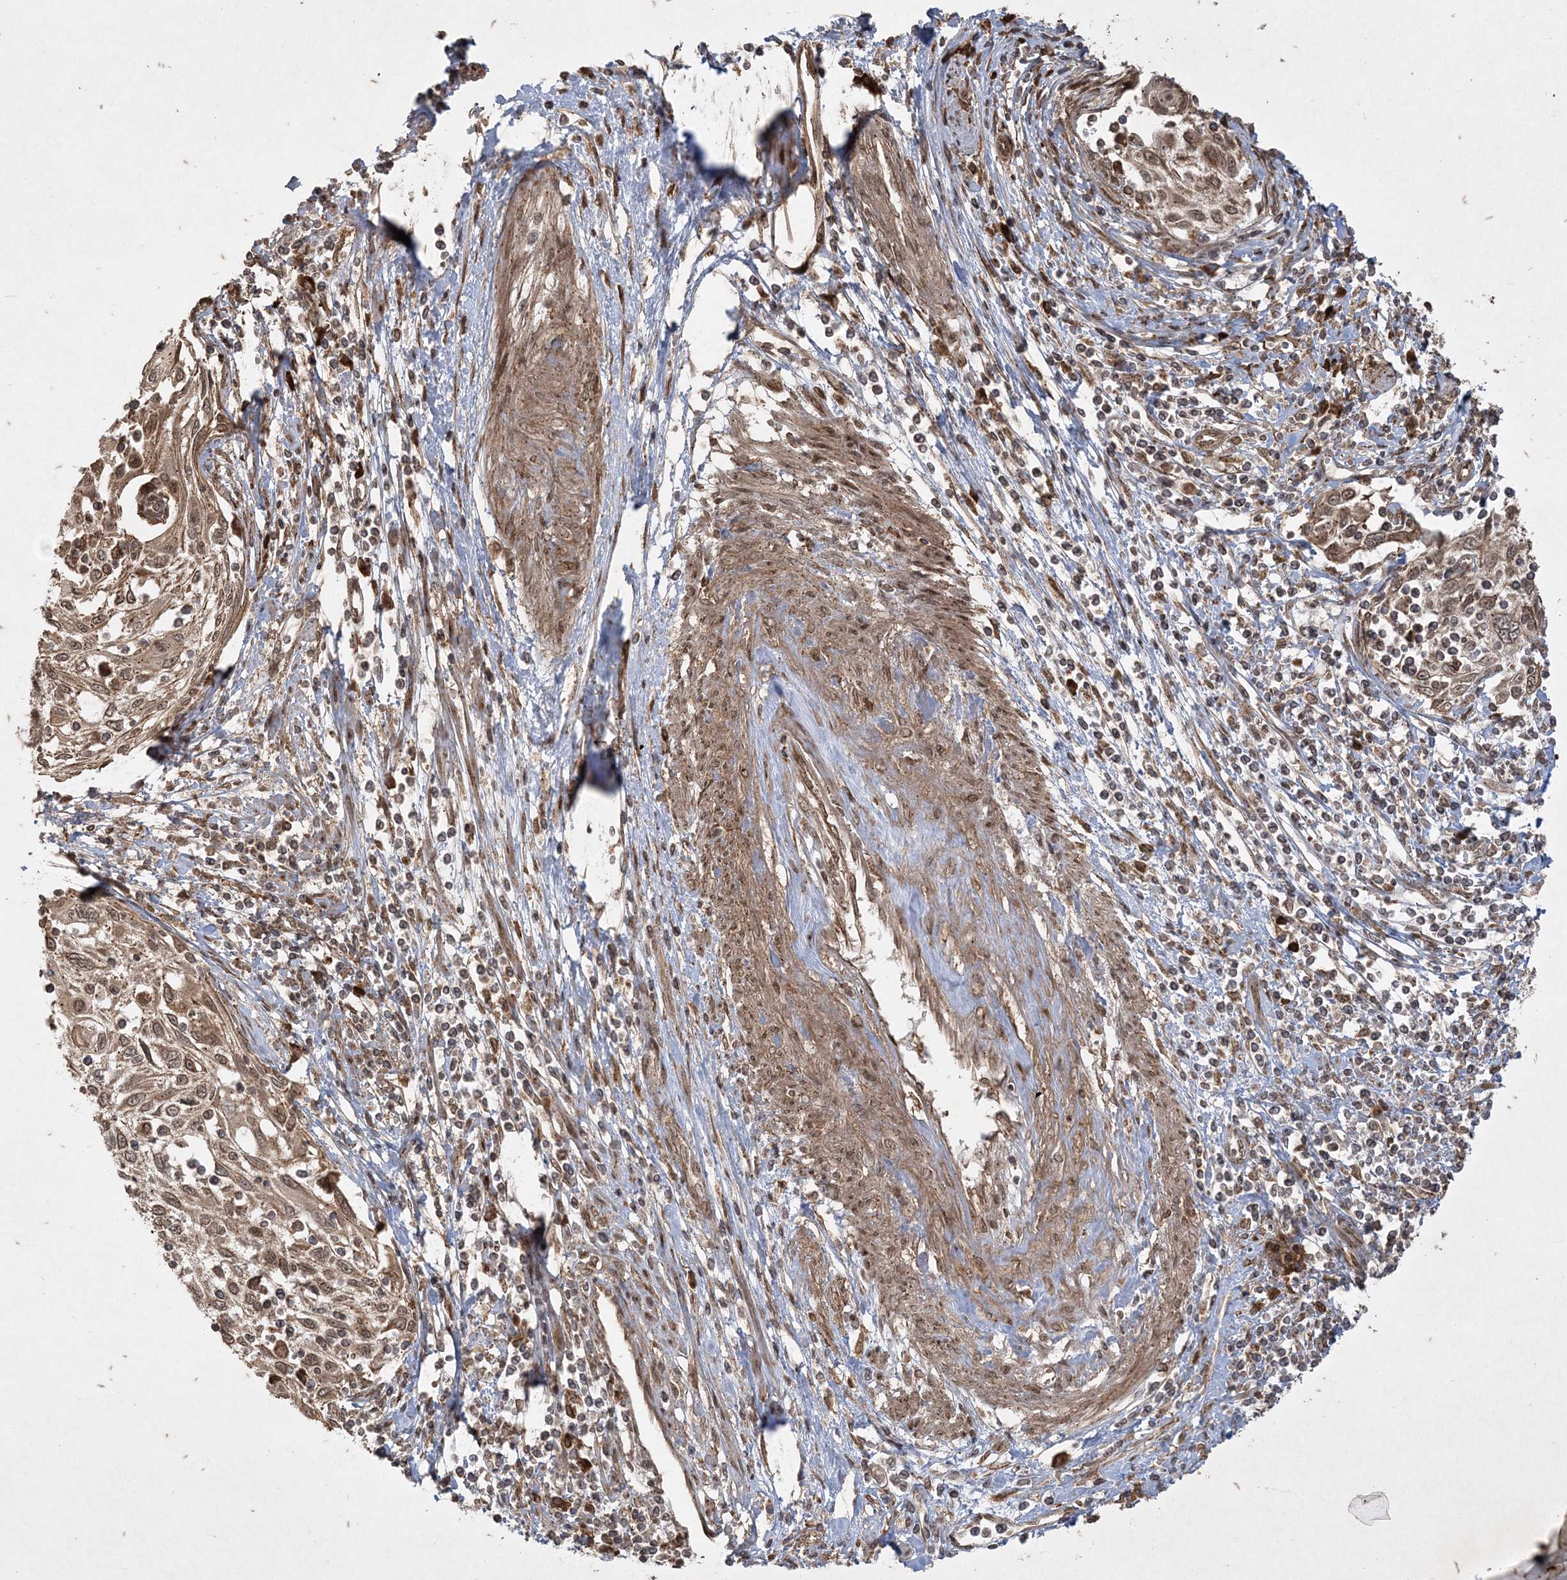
{"staining": {"intensity": "moderate", "quantity": ">75%", "location": "cytoplasmic/membranous,nuclear"}, "tissue": "cervical cancer", "cell_type": "Tumor cells", "image_type": "cancer", "snomed": [{"axis": "morphology", "description": "Squamous cell carcinoma, NOS"}, {"axis": "topography", "description": "Cervix"}], "caption": "Cervical cancer (squamous cell carcinoma) stained for a protein reveals moderate cytoplasmic/membranous and nuclear positivity in tumor cells.", "gene": "RRAS", "patient": {"sex": "female", "age": 70}}